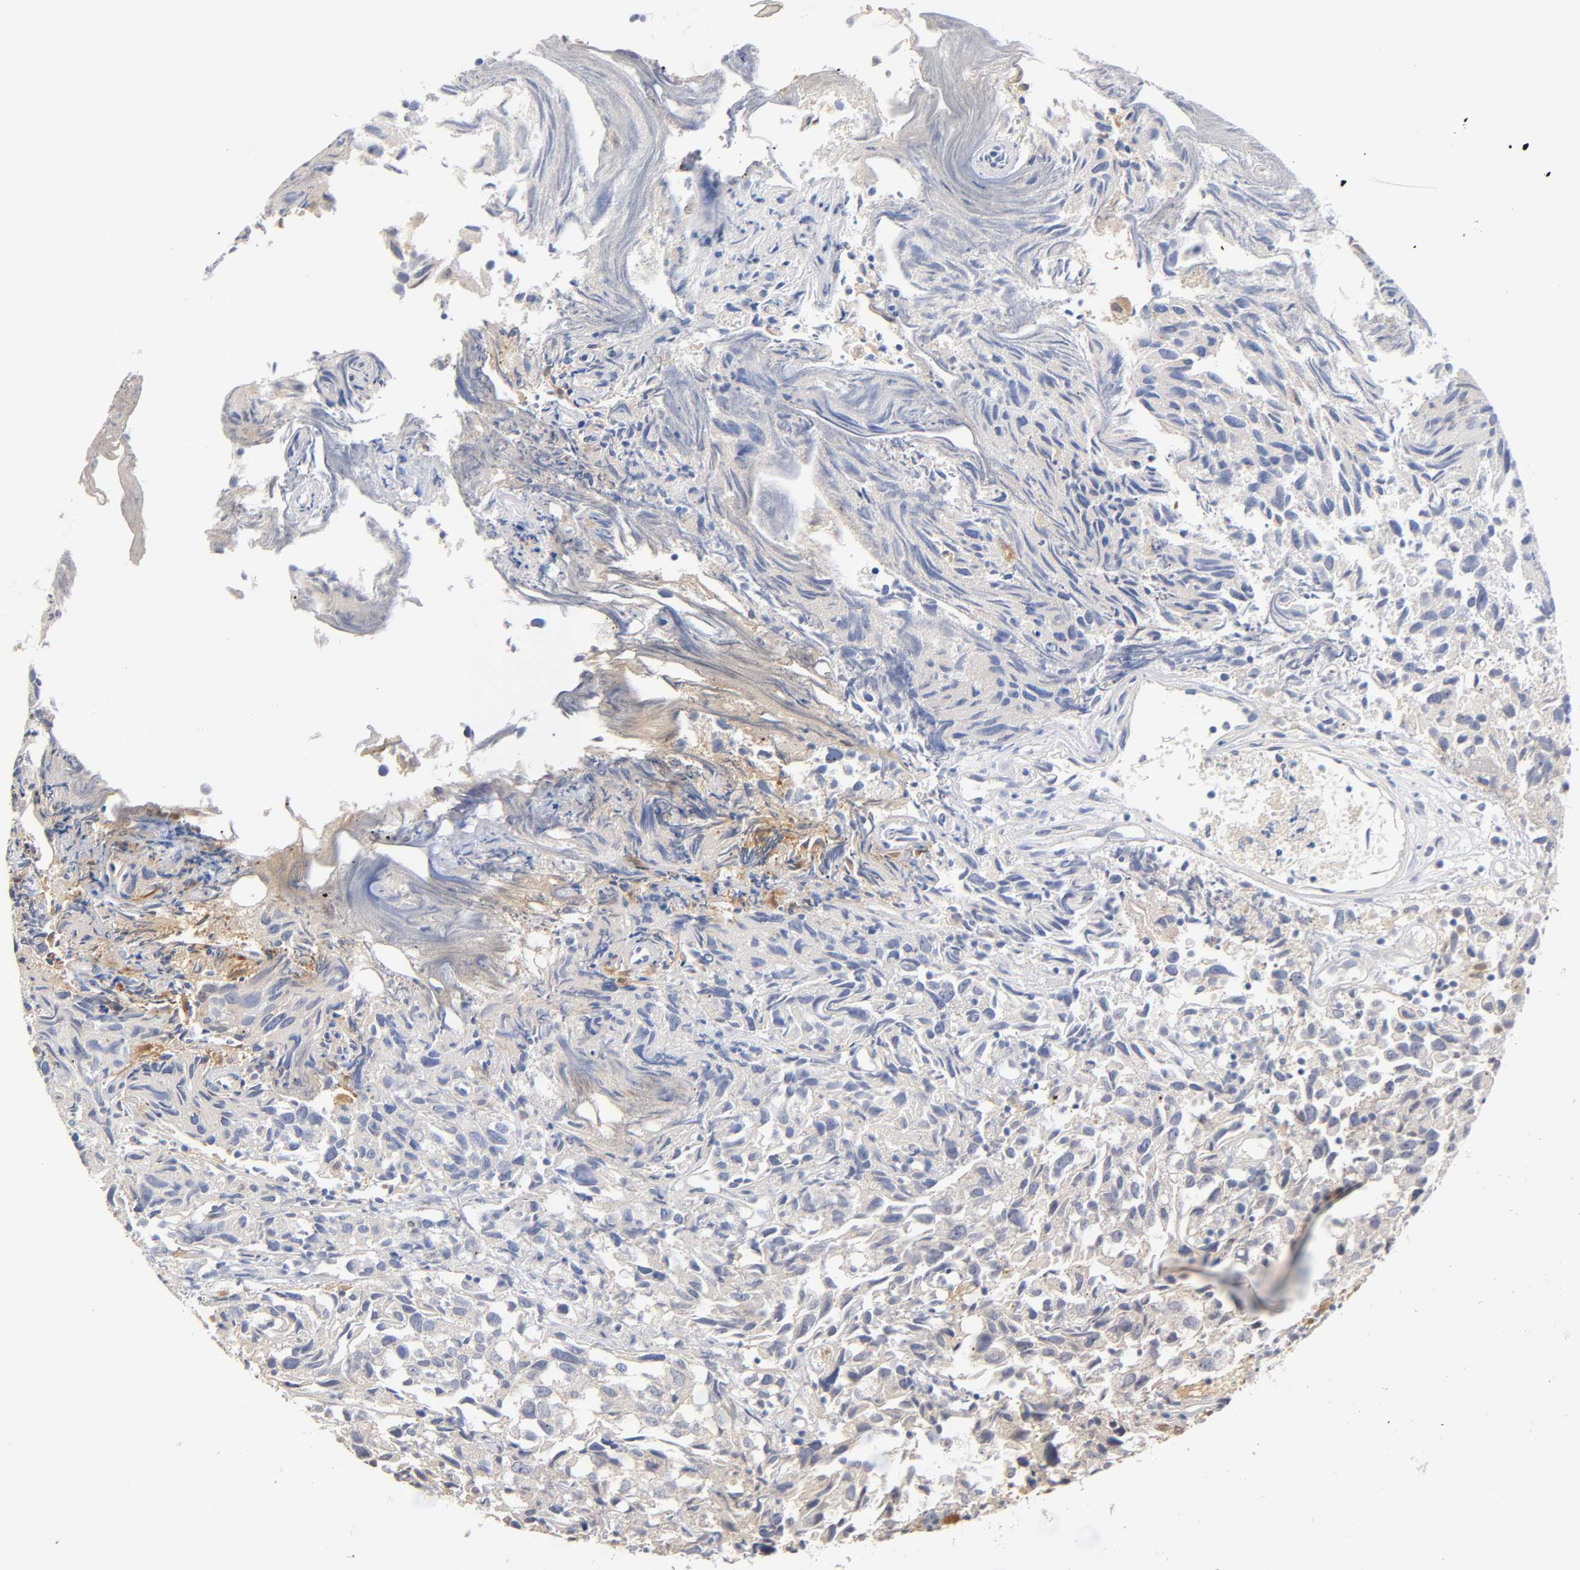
{"staining": {"intensity": "weak", "quantity": "<25%", "location": "cytoplasmic/membranous"}, "tissue": "urothelial cancer", "cell_type": "Tumor cells", "image_type": "cancer", "snomed": [{"axis": "morphology", "description": "Urothelial carcinoma, High grade"}, {"axis": "topography", "description": "Urinary bladder"}], "caption": "The histopathology image displays no staining of tumor cells in high-grade urothelial carcinoma.", "gene": "IL18", "patient": {"sex": "female", "age": 75}}